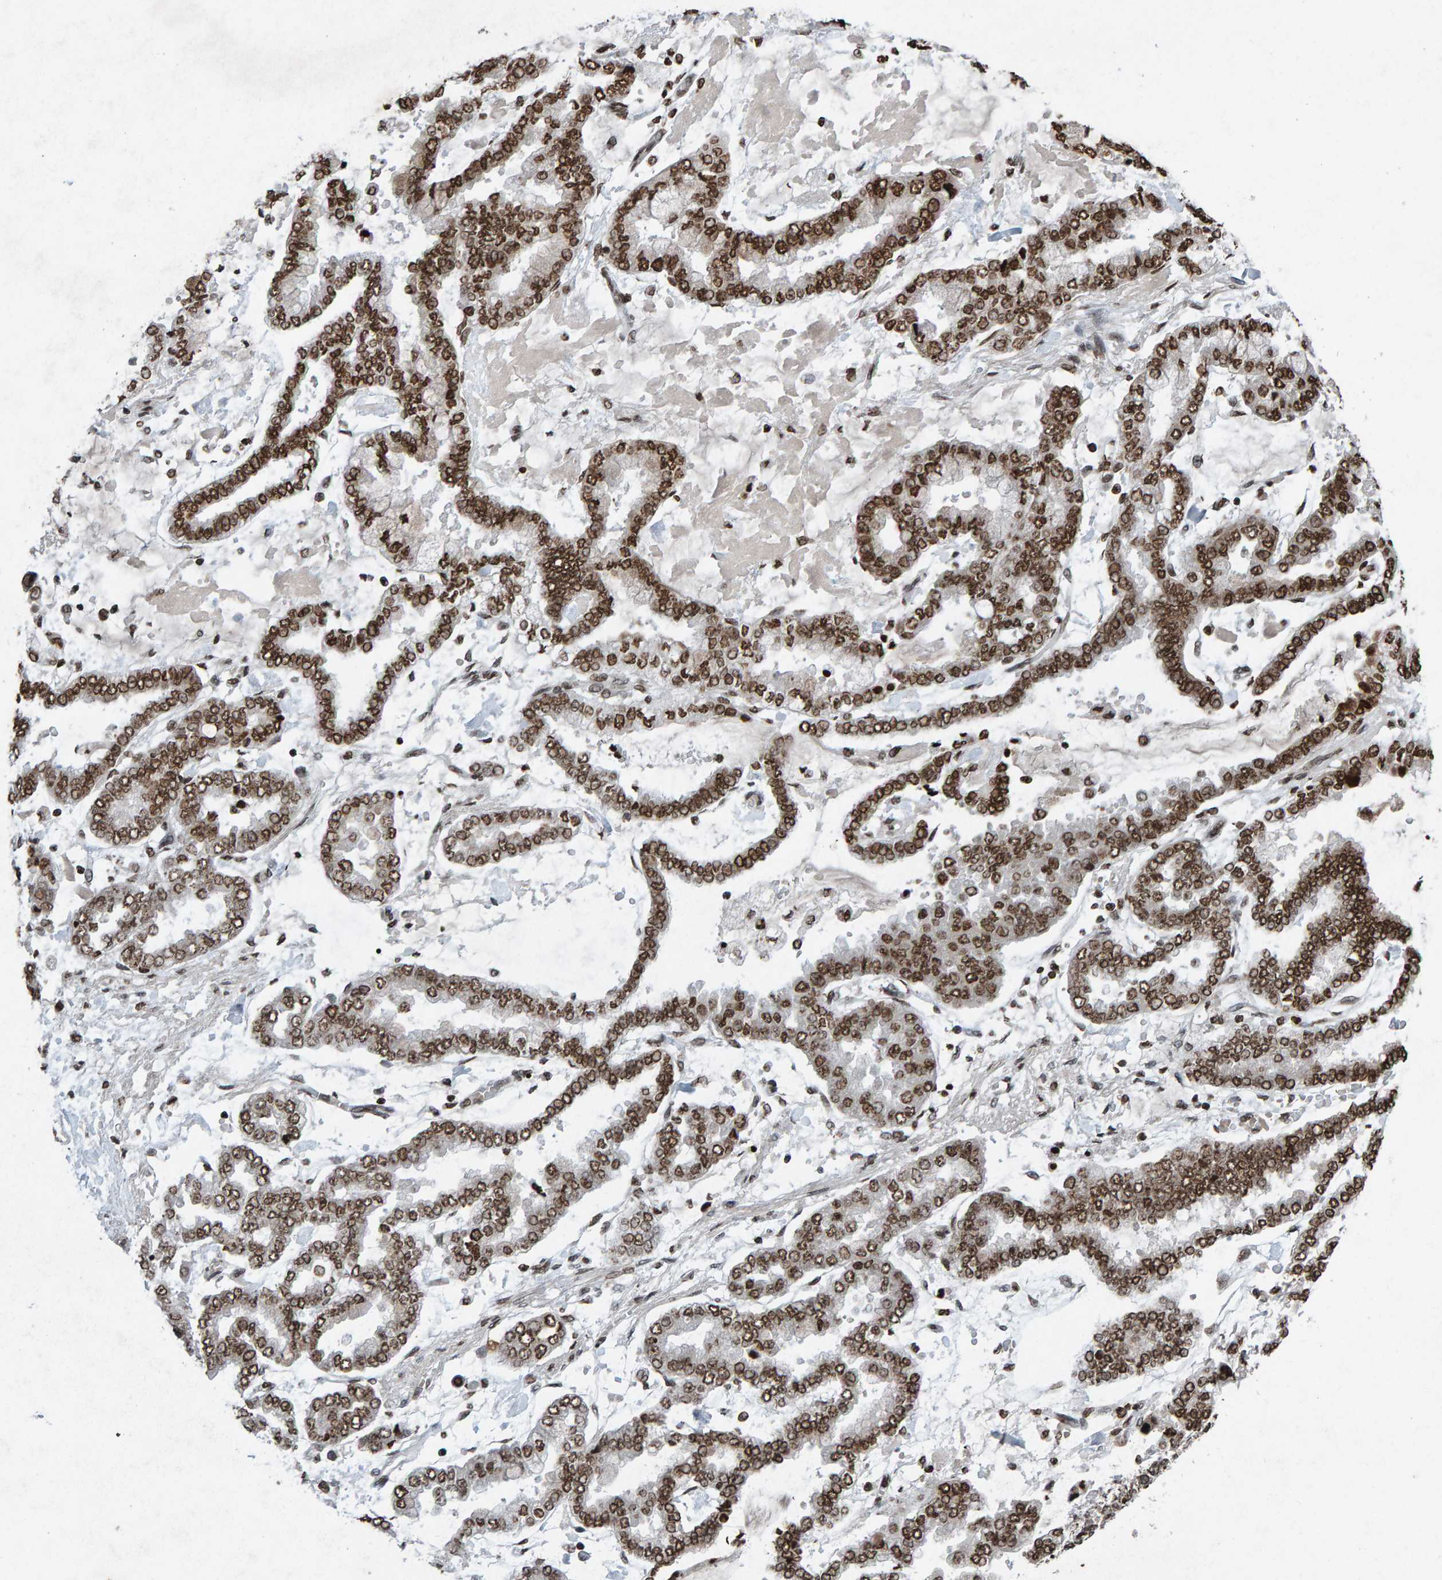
{"staining": {"intensity": "strong", "quantity": ">75%", "location": "nuclear"}, "tissue": "stomach cancer", "cell_type": "Tumor cells", "image_type": "cancer", "snomed": [{"axis": "morphology", "description": "Normal tissue, NOS"}, {"axis": "morphology", "description": "Adenocarcinoma, NOS"}, {"axis": "topography", "description": "Stomach, upper"}, {"axis": "topography", "description": "Stomach"}], "caption": "Brown immunohistochemical staining in human adenocarcinoma (stomach) exhibits strong nuclear staining in about >75% of tumor cells.", "gene": "H2AZ1", "patient": {"sex": "male", "age": 76}}